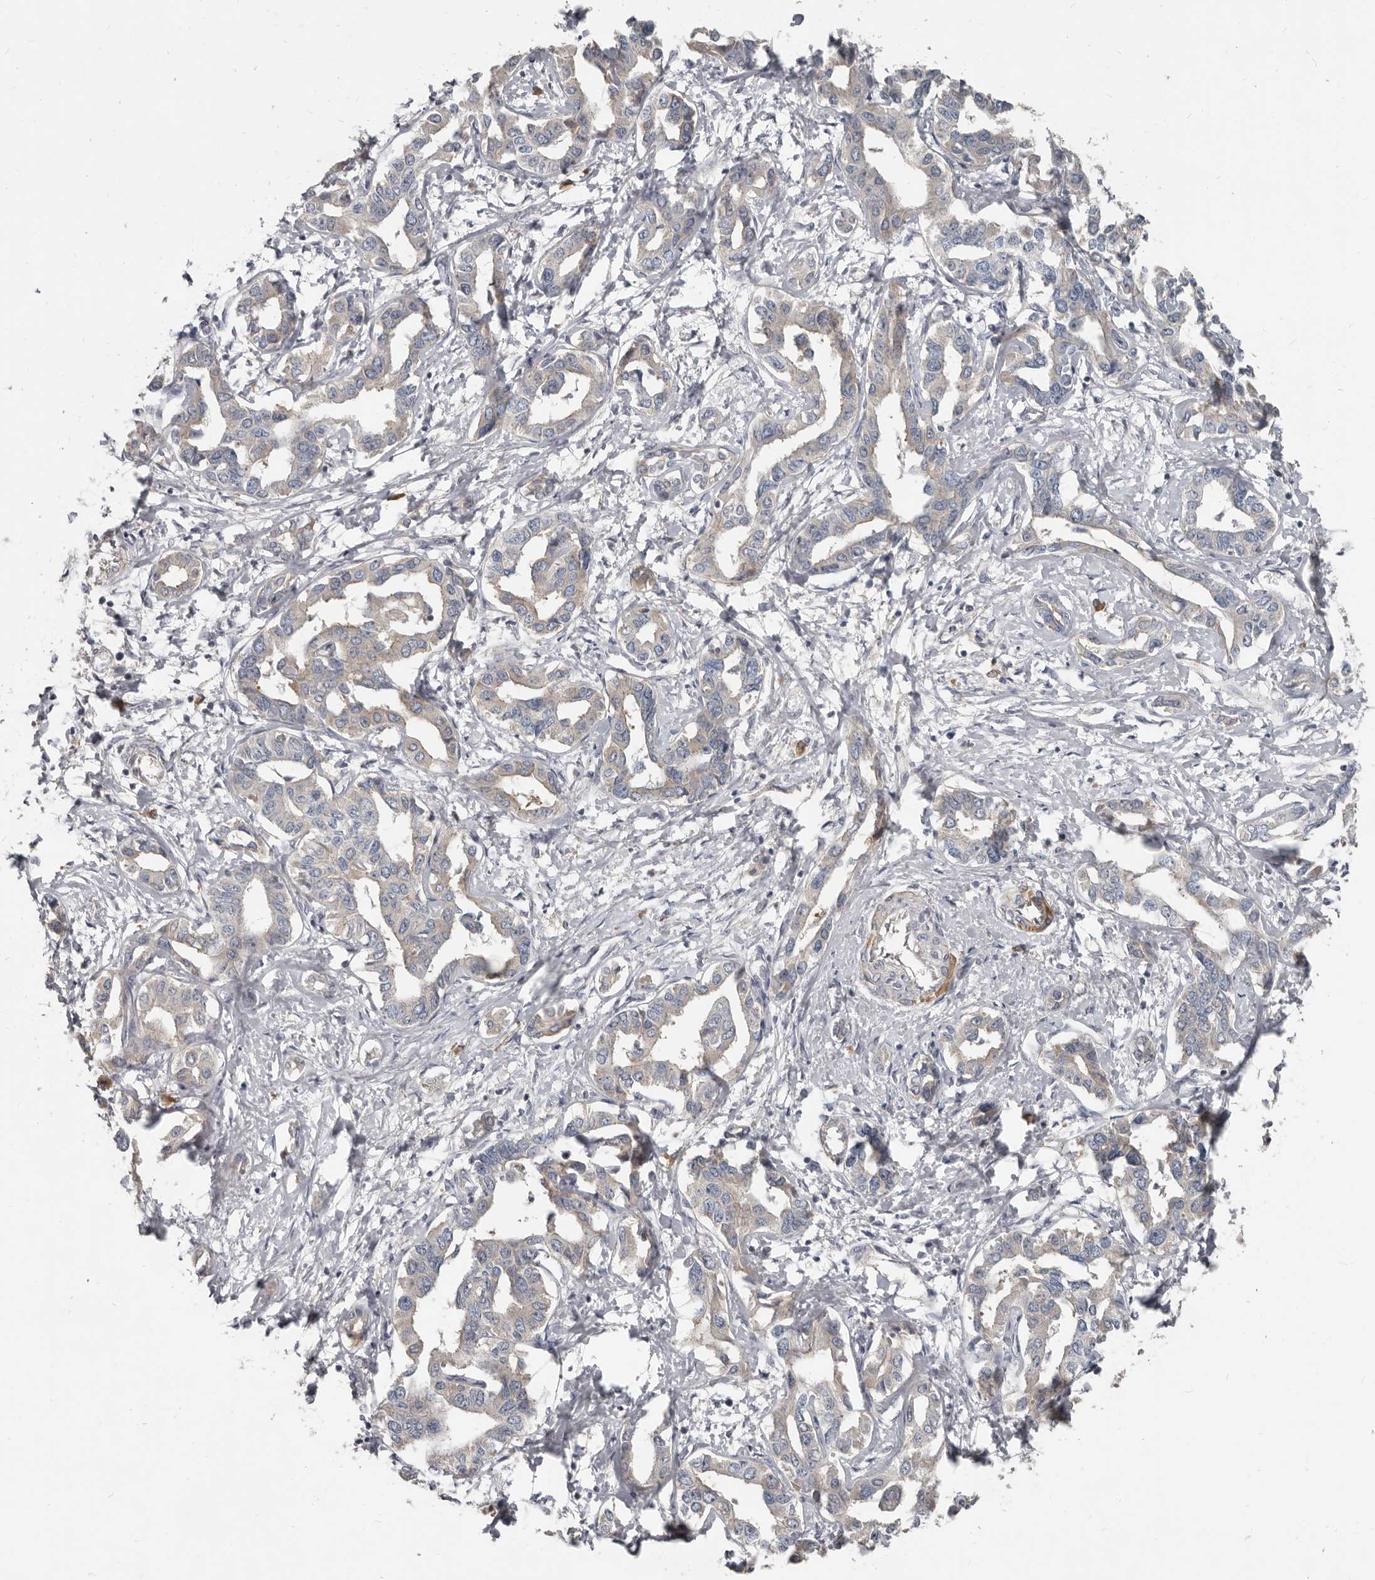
{"staining": {"intensity": "moderate", "quantity": "<25%", "location": "cytoplasmic/membranous"}, "tissue": "liver cancer", "cell_type": "Tumor cells", "image_type": "cancer", "snomed": [{"axis": "morphology", "description": "Cholangiocarcinoma"}, {"axis": "topography", "description": "Liver"}], "caption": "Immunohistochemistry (IHC) (DAB (3,3'-diaminobenzidine)) staining of liver cancer reveals moderate cytoplasmic/membranous protein positivity in about <25% of tumor cells.", "gene": "AKNAD1", "patient": {"sex": "male", "age": 59}}